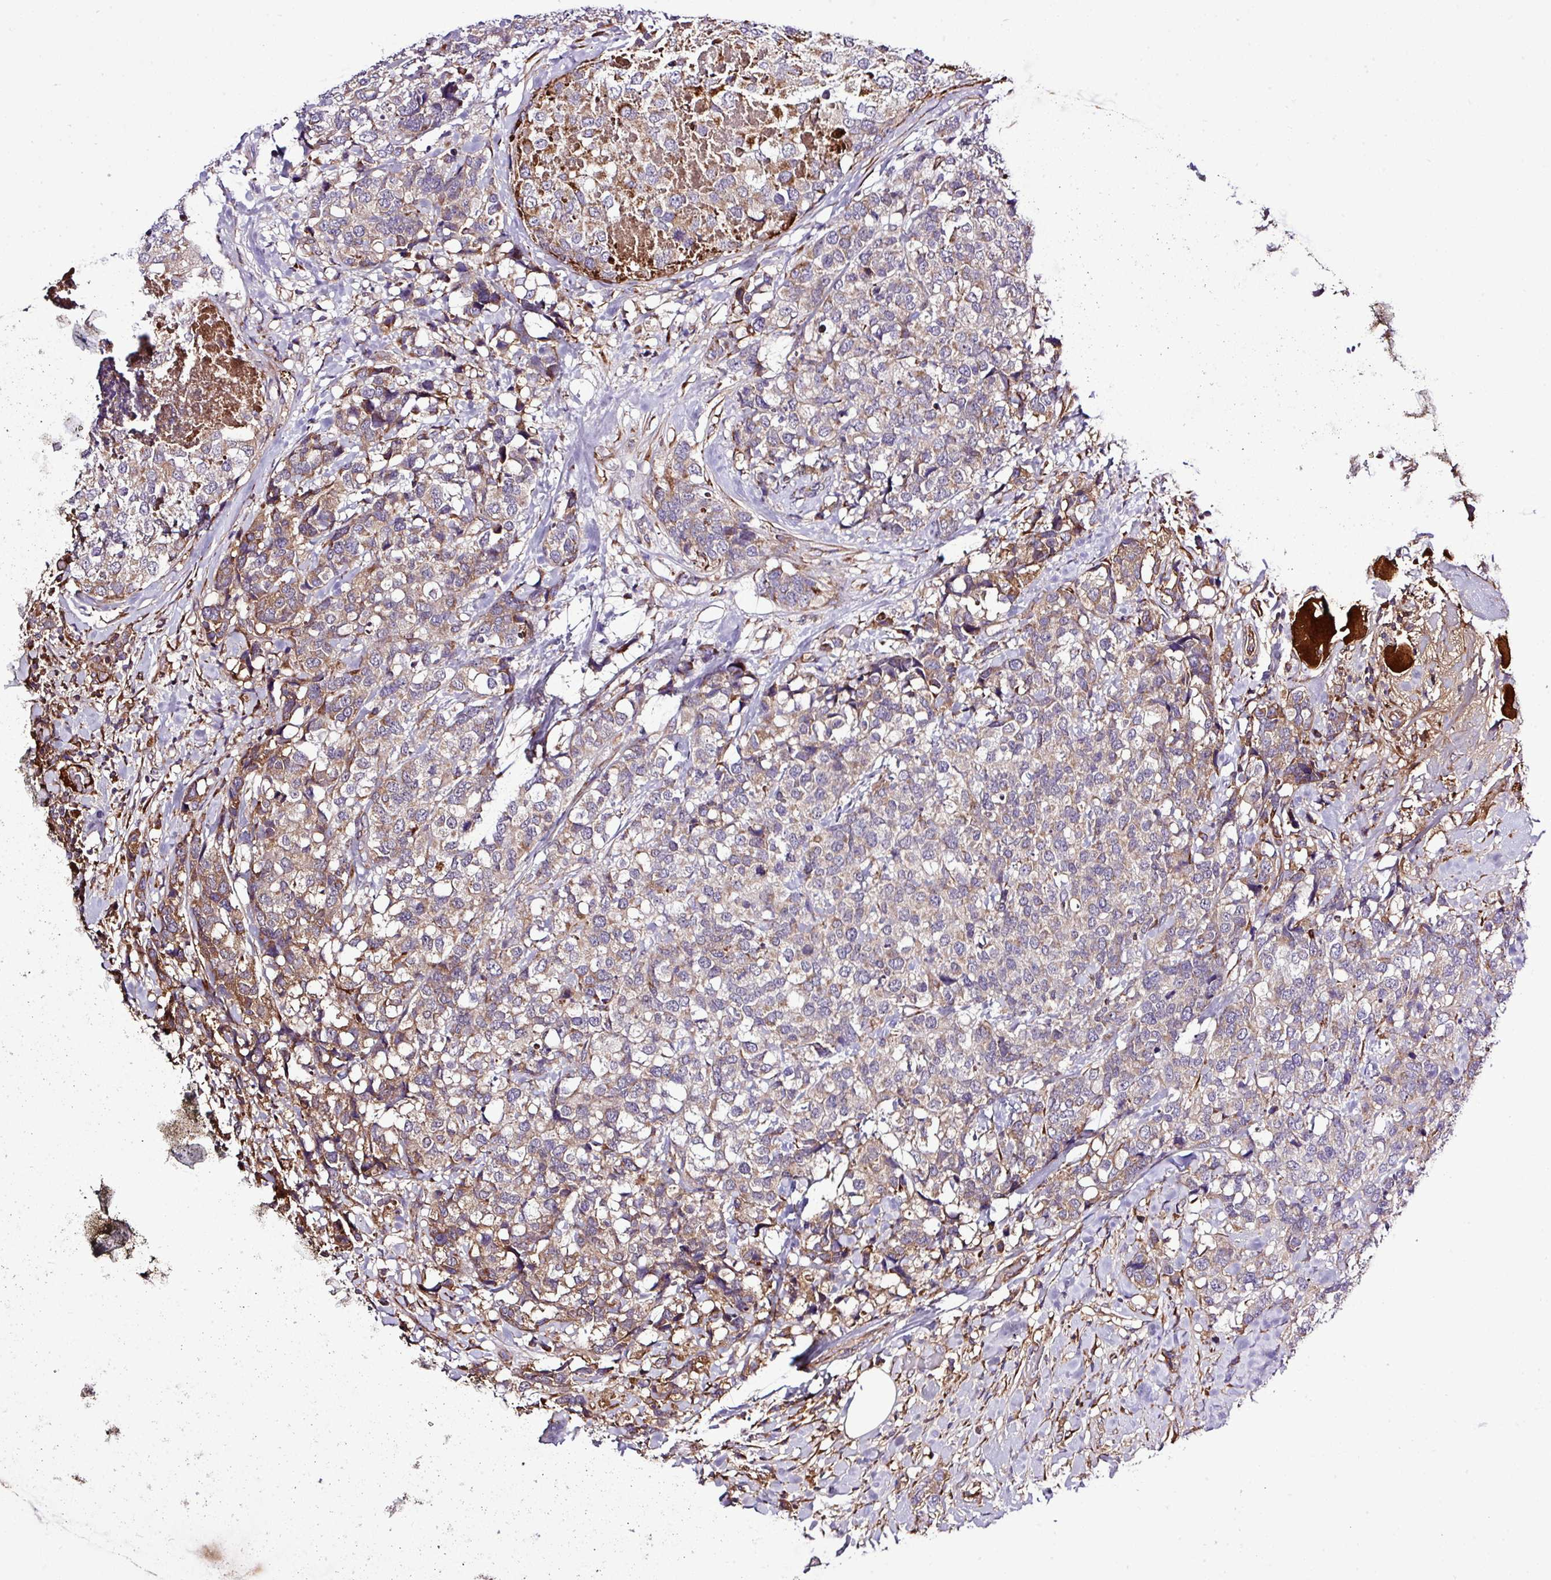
{"staining": {"intensity": "moderate", "quantity": "25%-75%", "location": "cytoplasmic/membranous"}, "tissue": "breast cancer", "cell_type": "Tumor cells", "image_type": "cancer", "snomed": [{"axis": "morphology", "description": "Lobular carcinoma"}, {"axis": "topography", "description": "Breast"}], "caption": "Moderate cytoplasmic/membranous protein expression is identified in approximately 25%-75% of tumor cells in breast lobular carcinoma.", "gene": "CWH43", "patient": {"sex": "female", "age": 59}}